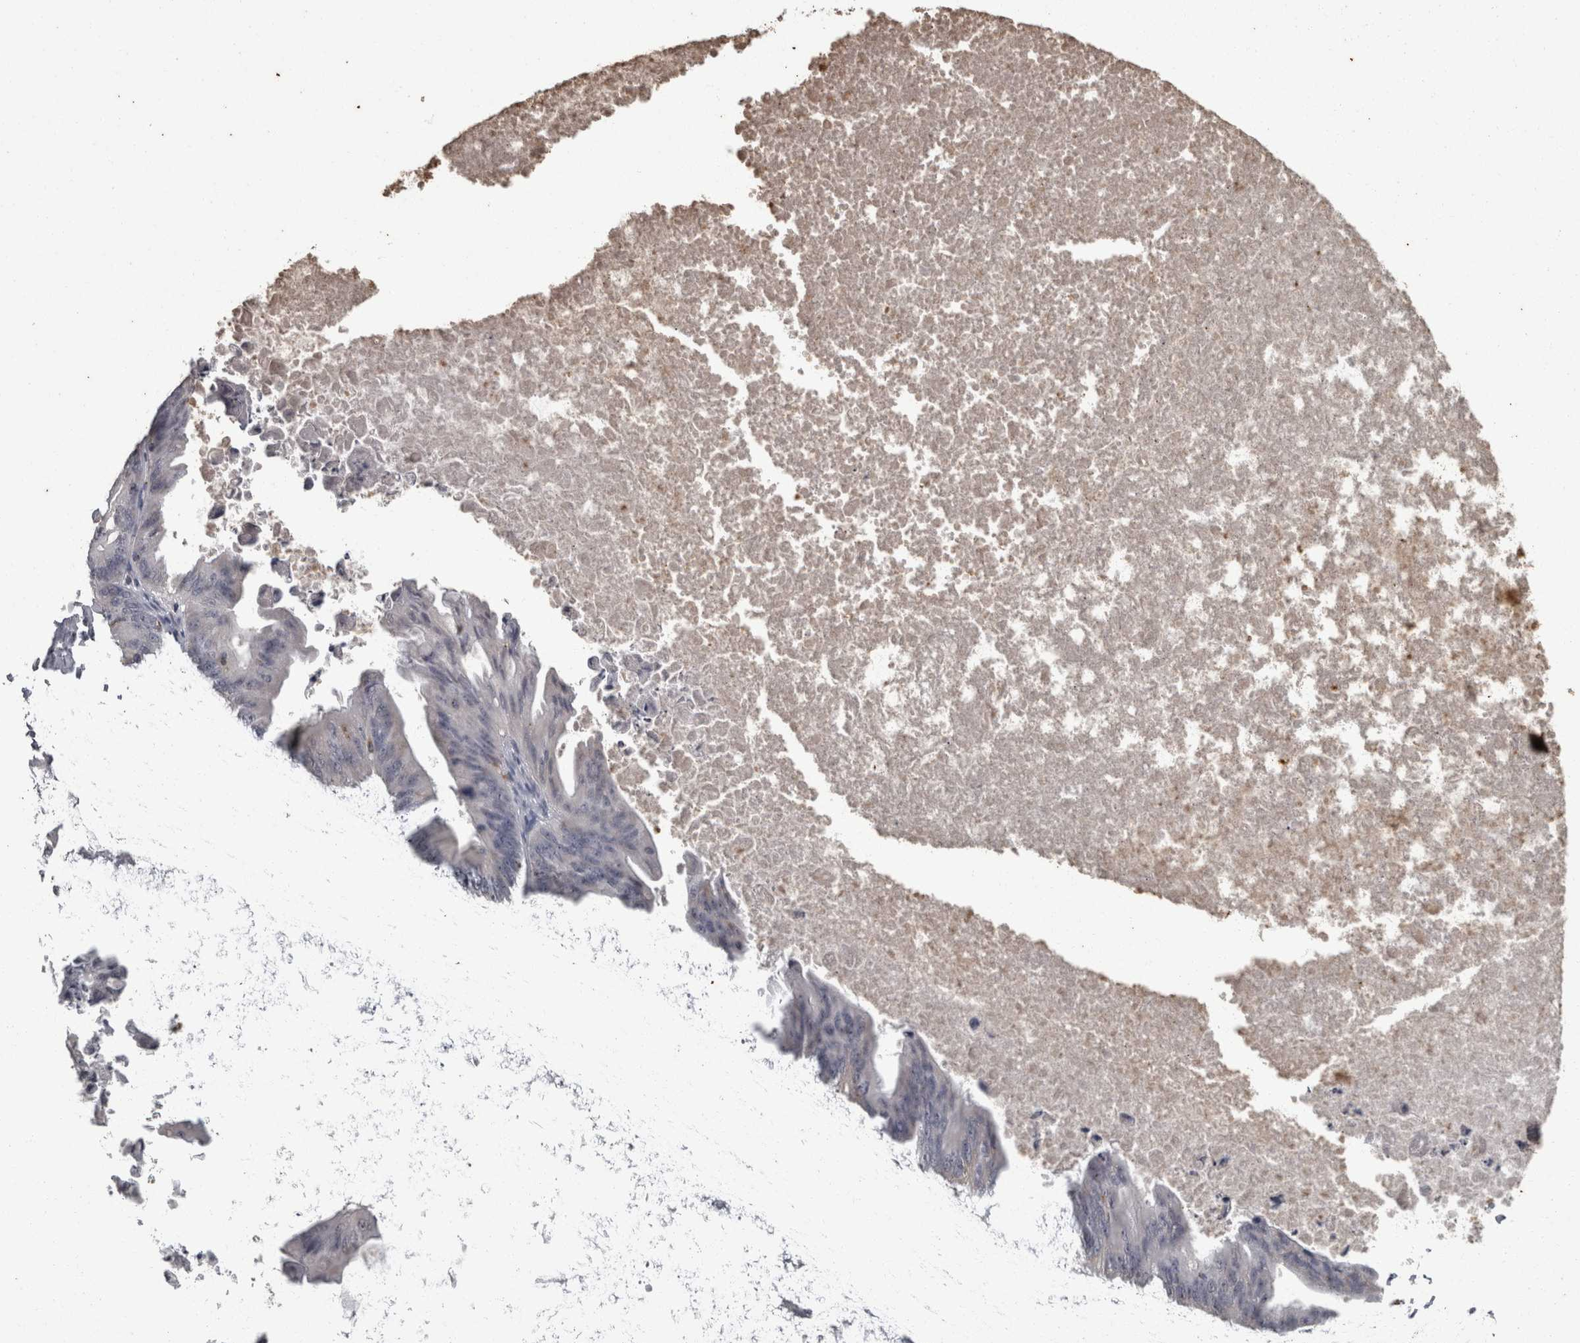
{"staining": {"intensity": "negative", "quantity": "none", "location": "none"}, "tissue": "ovarian cancer", "cell_type": "Tumor cells", "image_type": "cancer", "snomed": [{"axis": "morphology", "description": "Cystadenocarcinoma, mucinous, NOS"}, {"axis": "topography", "description": "Ovary"}], "caption": "The photomicrograph demonstrates no significant staining in tumor cells of ovarian cancer.", "gene": "NAAA", "patient": {"sex": "female", "age": 37}}